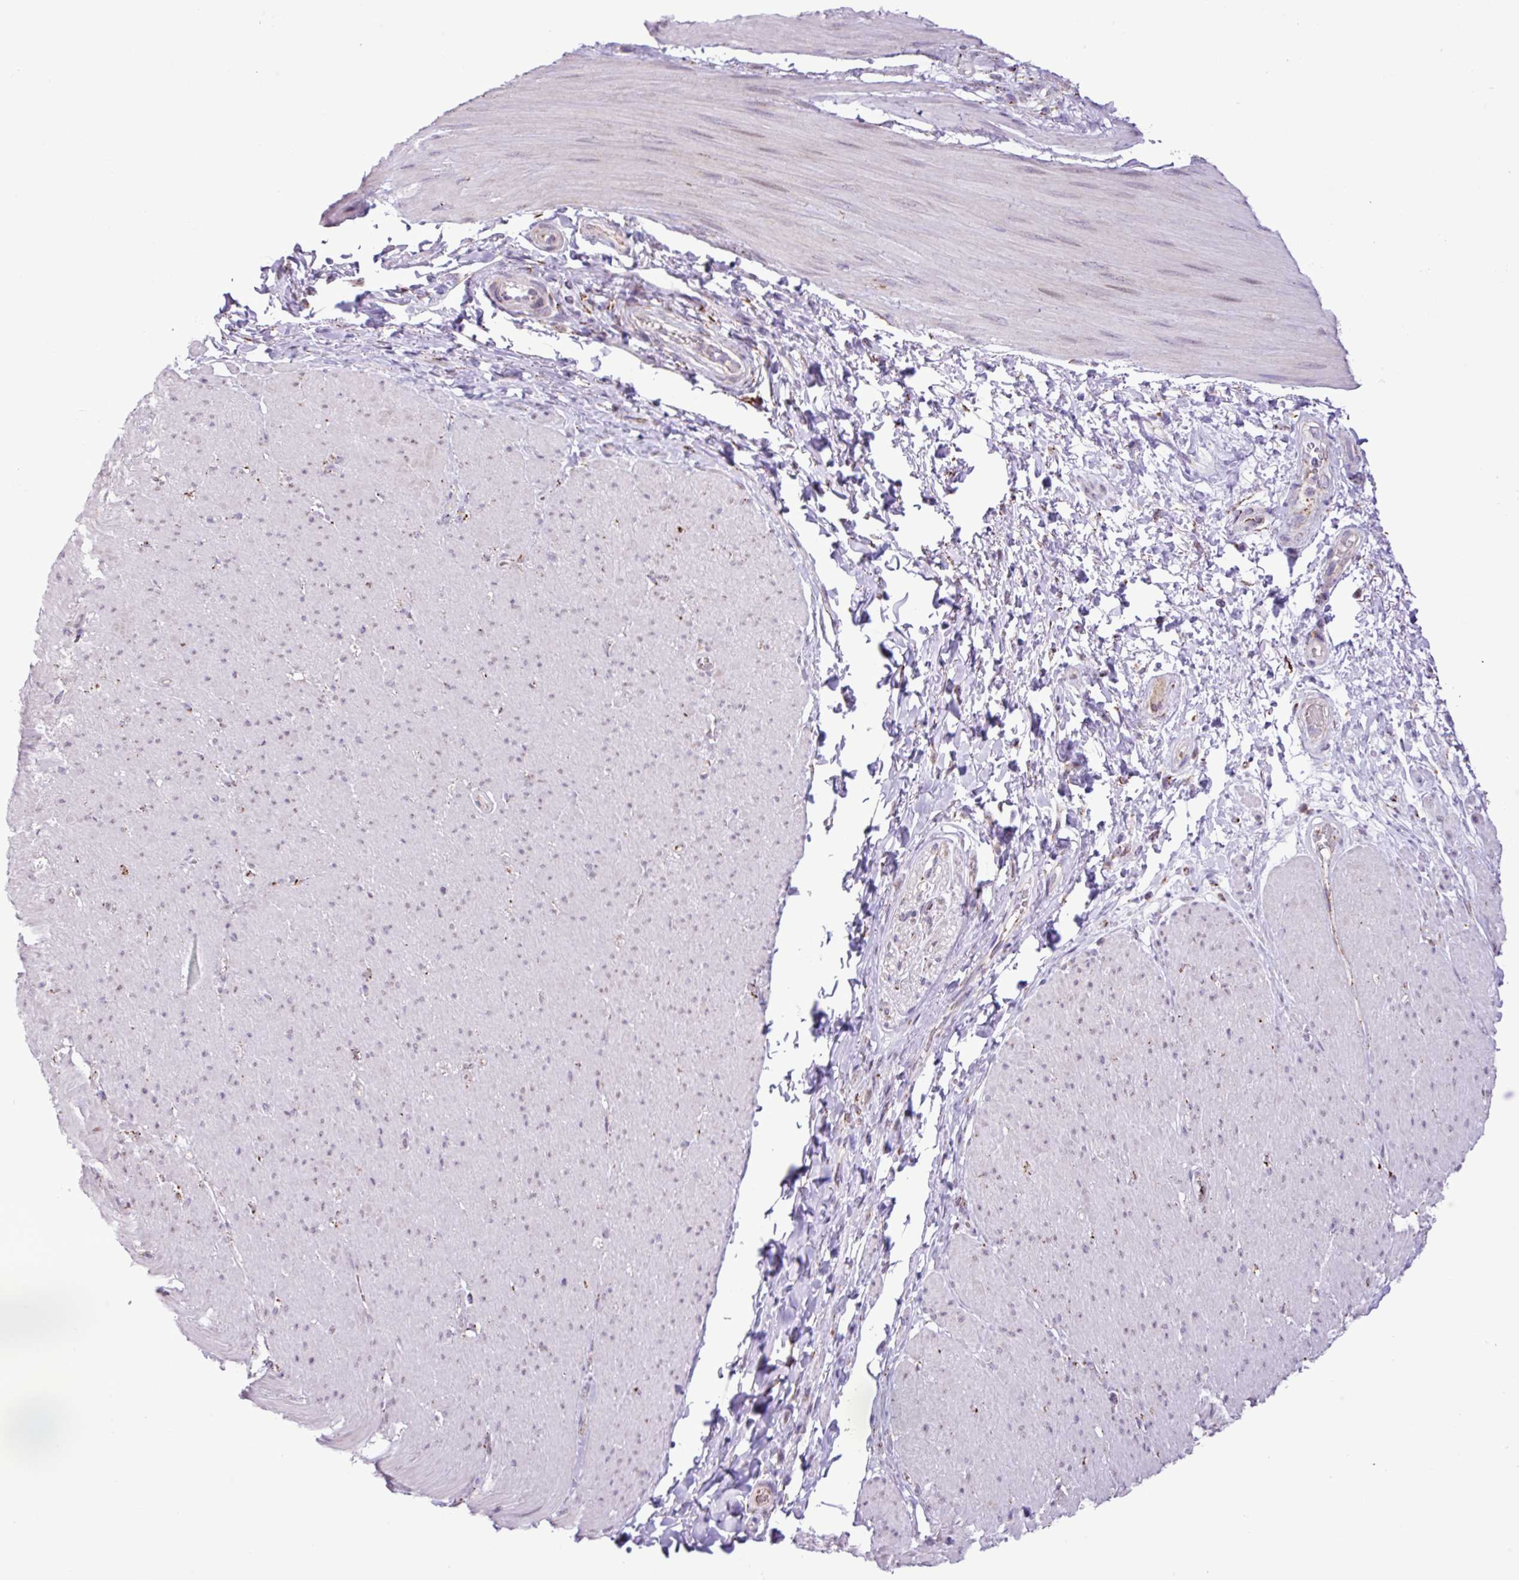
{"staining": {"intensity": "negative", "quantity": "none", "location": "none"}, "tissue": "smooth muscle", "cell_type": "Smooth muscle cells", "image_type": "normal", "snomed": [{"axis": "morphology", "description": "Normal tissue, NOS"}, {"axis": "topography", "description": "Smooth muscle"}, {"axis": "topography", "description": "Rectum"}], "caption": "IHC of benign human smooth muscle exhibits no expression in smooth muscle cells.", "gene": "SGPP1", "patient": {"sex": "male", "age": 53}}